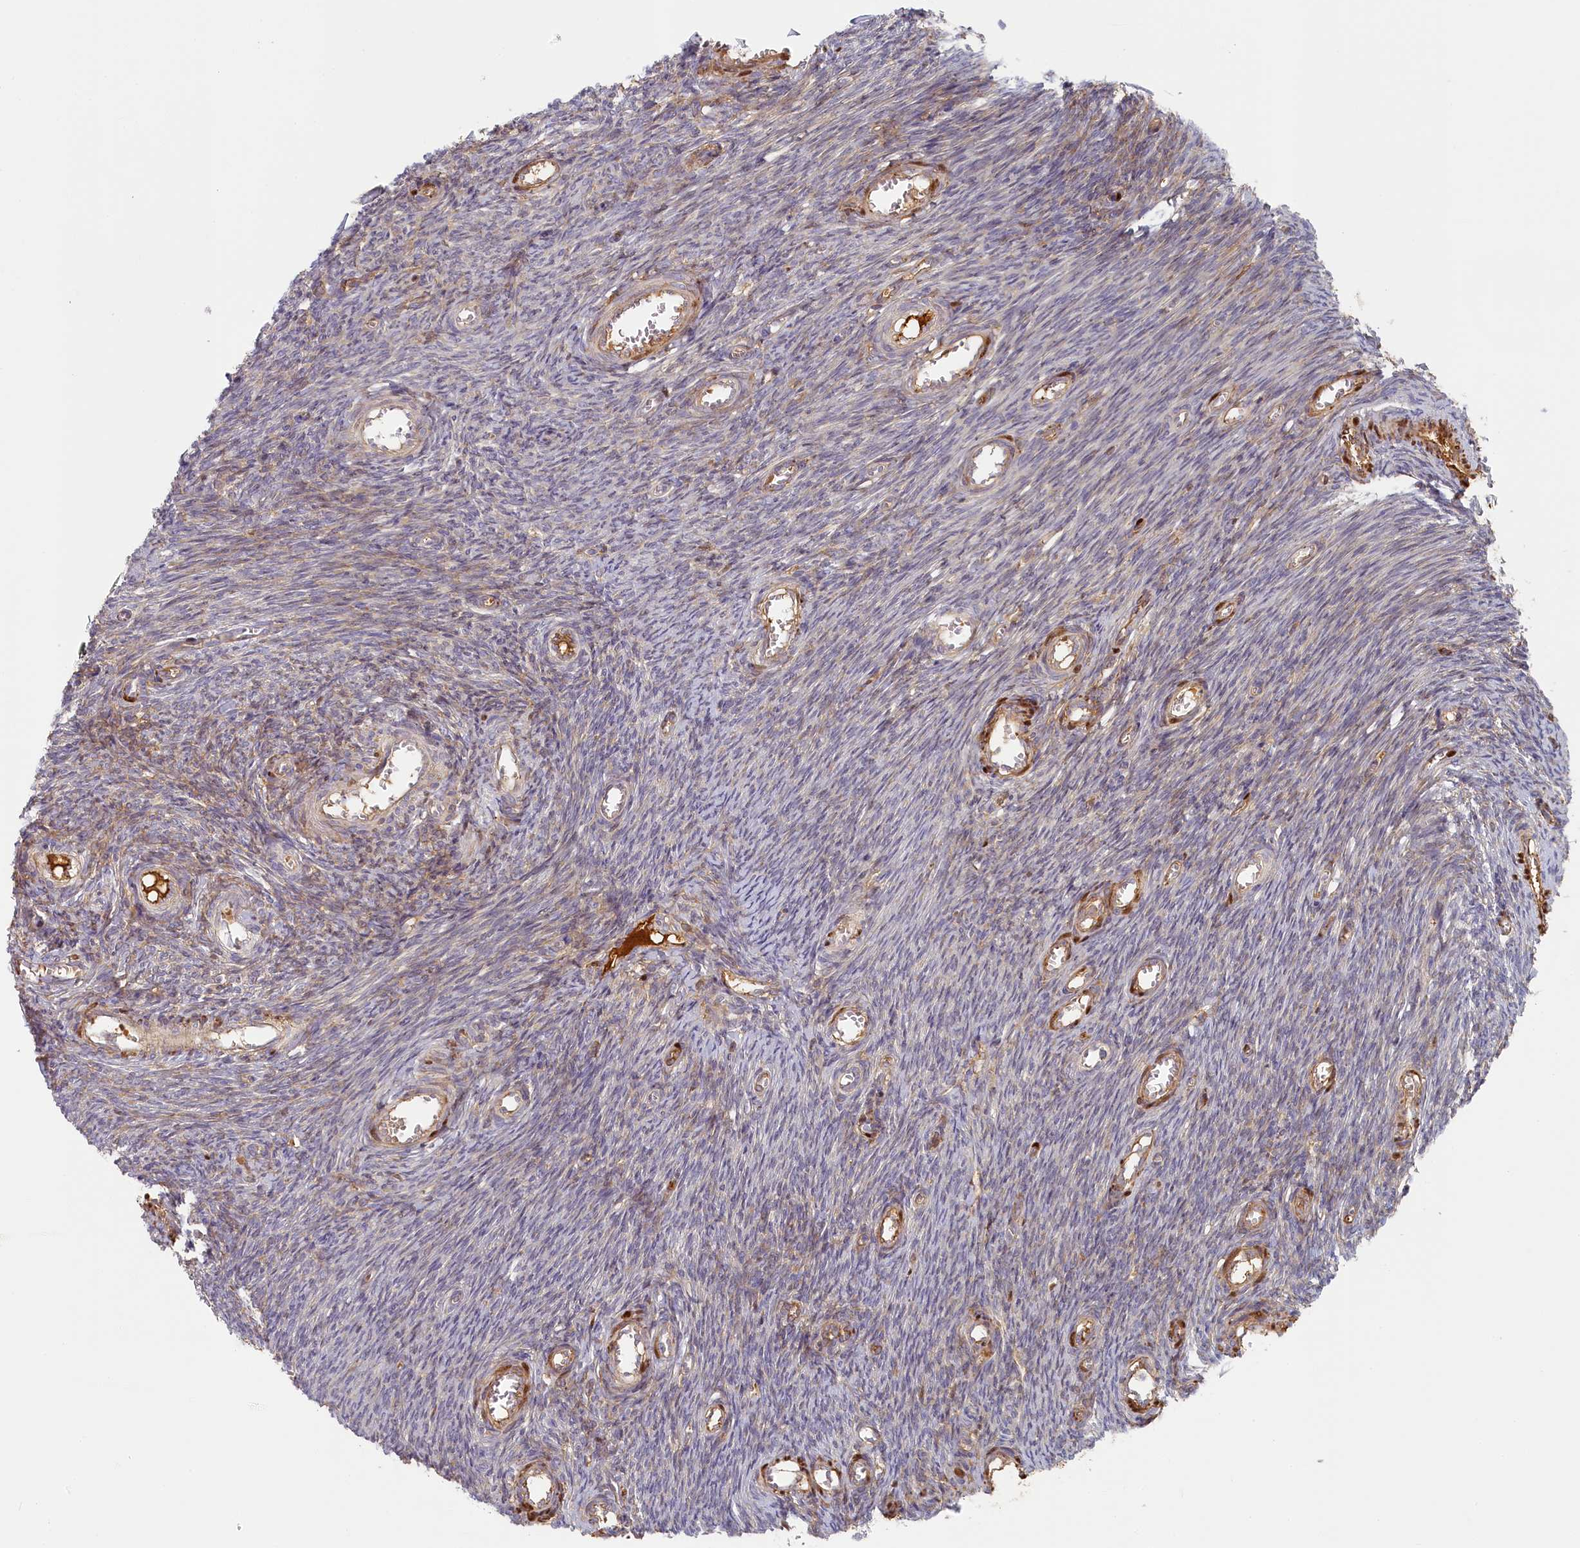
{"staining": {"intensity": "weak", "quantity": ">75%", "location": "cytoplasmic/membranous"}, "tissue": "ovary", "cell_type": "Follicle cells", "image_type": "normal", "snomed": [{"axis": "morphology", "description": "Normal tissue, NOS"}, {"axis": "topography", "description": "Ovary"}], "caption": "DAB (3,3'-diaminobenzidine) immunohistochemical staining of benign ovary demonstrates weak cytoplasmic/membranous protein expression in about >75% of follicle cells.", "gene": "STX16", "patient": {"sex": "female", "age": 44}}